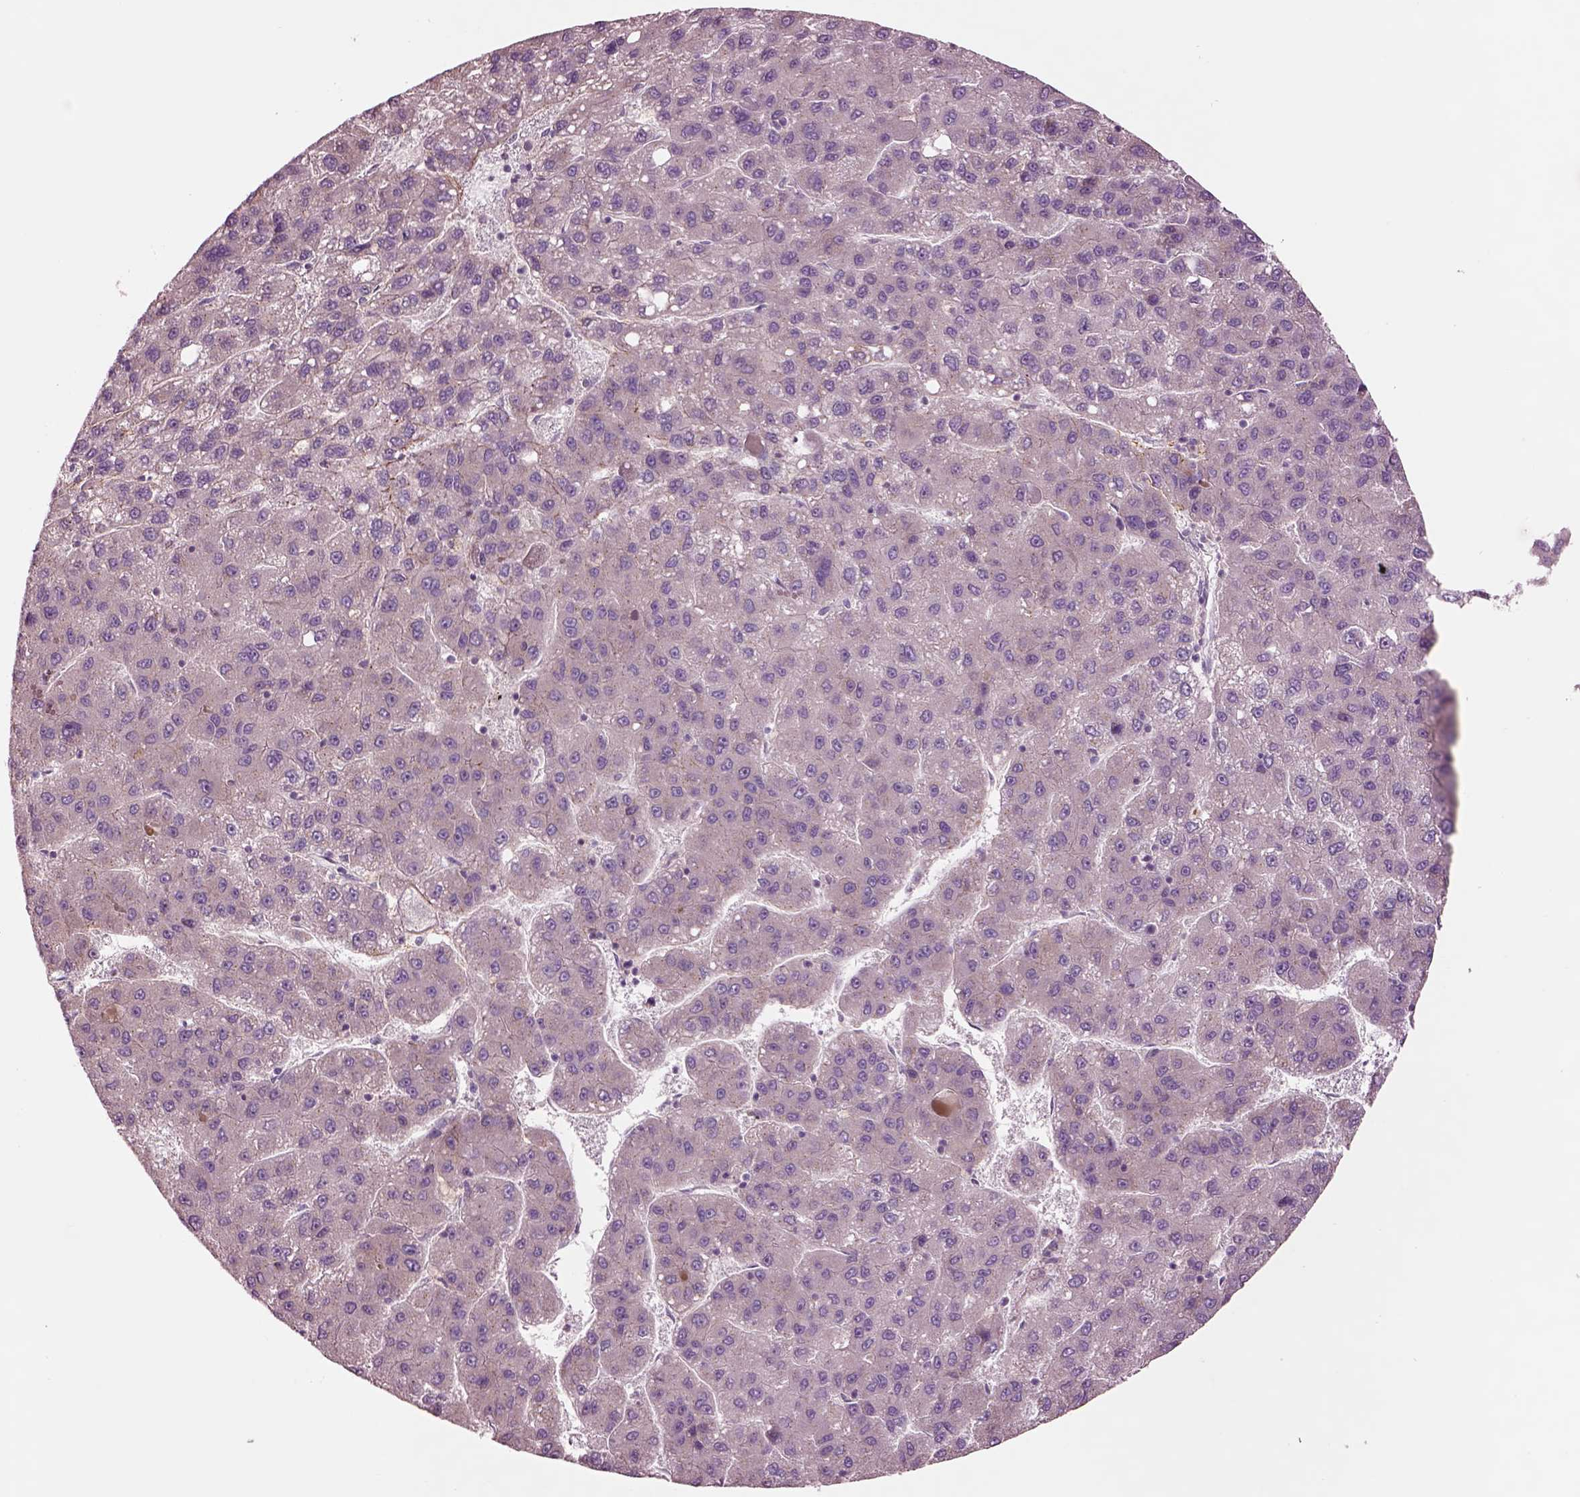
{"staining": {"intensity": "negative", "quantity": "none", "location": "none"}, "tissue": "liver cancer", "cell_type": "Tumor cells", "image_type": "cancer", "snomed": [{"axis": "morphology", "description": "Carcinoma, Hepatocellular, NOS"}, {"axis": "topography", "description": "Liver"}], "caption": "Tumor cells show no significant staining in hepatocellular carcinoma (liver). The staining was performed using DAB to visualize the protein expression in brown, while the nuclei were stained in blue with hematoxylin (Magnification: 20x).", "gene": "SEC23A", "patient": {"sex": "female", "age": 82}}